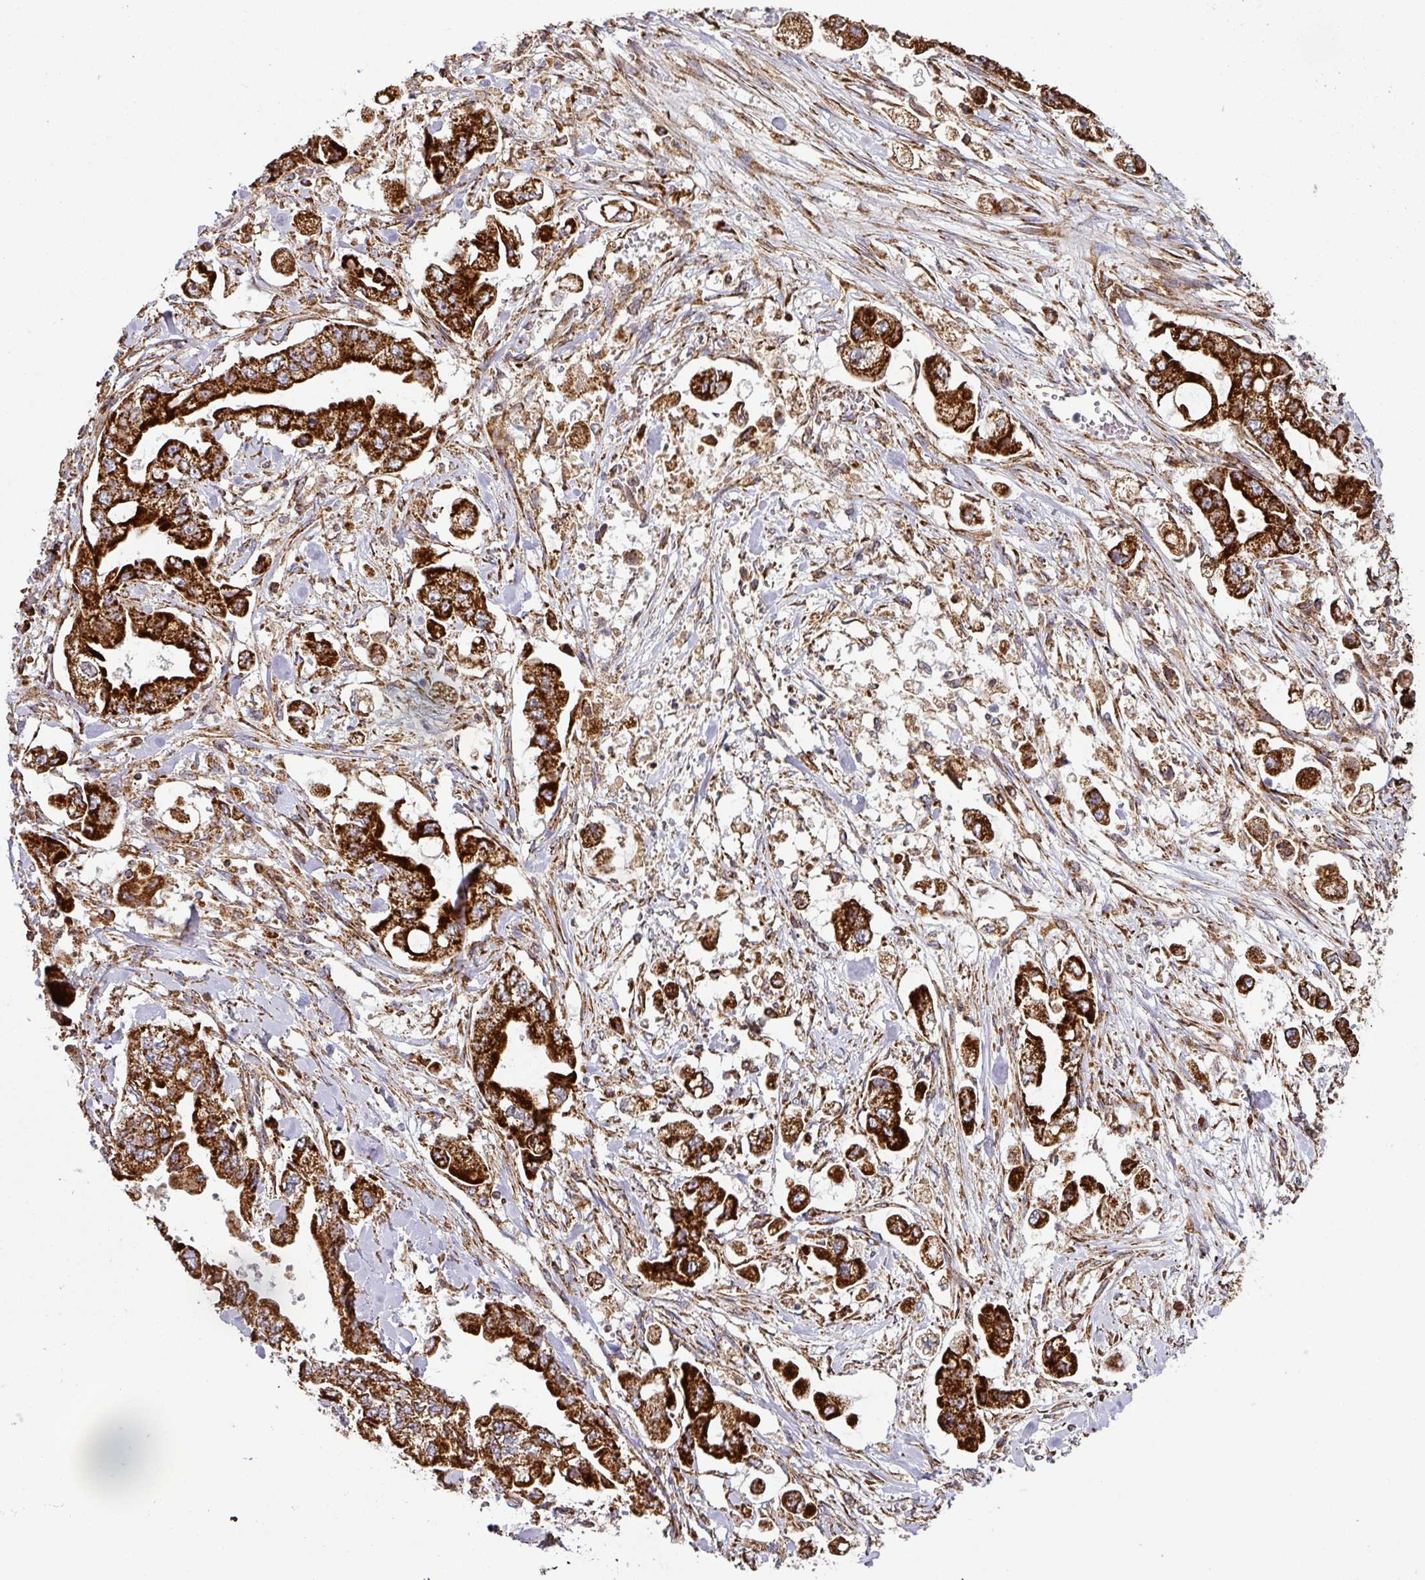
{"staining": {"intensity": "strong", "quantity": ">75%", "location": "cytoplasmic/membranous"}, "tissue": "stomach cancer", "cell_type": "Tumor cells", "image_type": "cancer", "snomed": [{"axis": "morphology", "description": "Adenocarcinoma, NOS"}, {"axis": "topography", "description": "Stomach"}], "caption": "Stomach cancer stained for a protein (brown) reveals strong cytoplasmic/membranous positive expression in about >75% of tumor cells.", "gene": "TRAP1", "patient": {"sex": "male", "age": 62}}